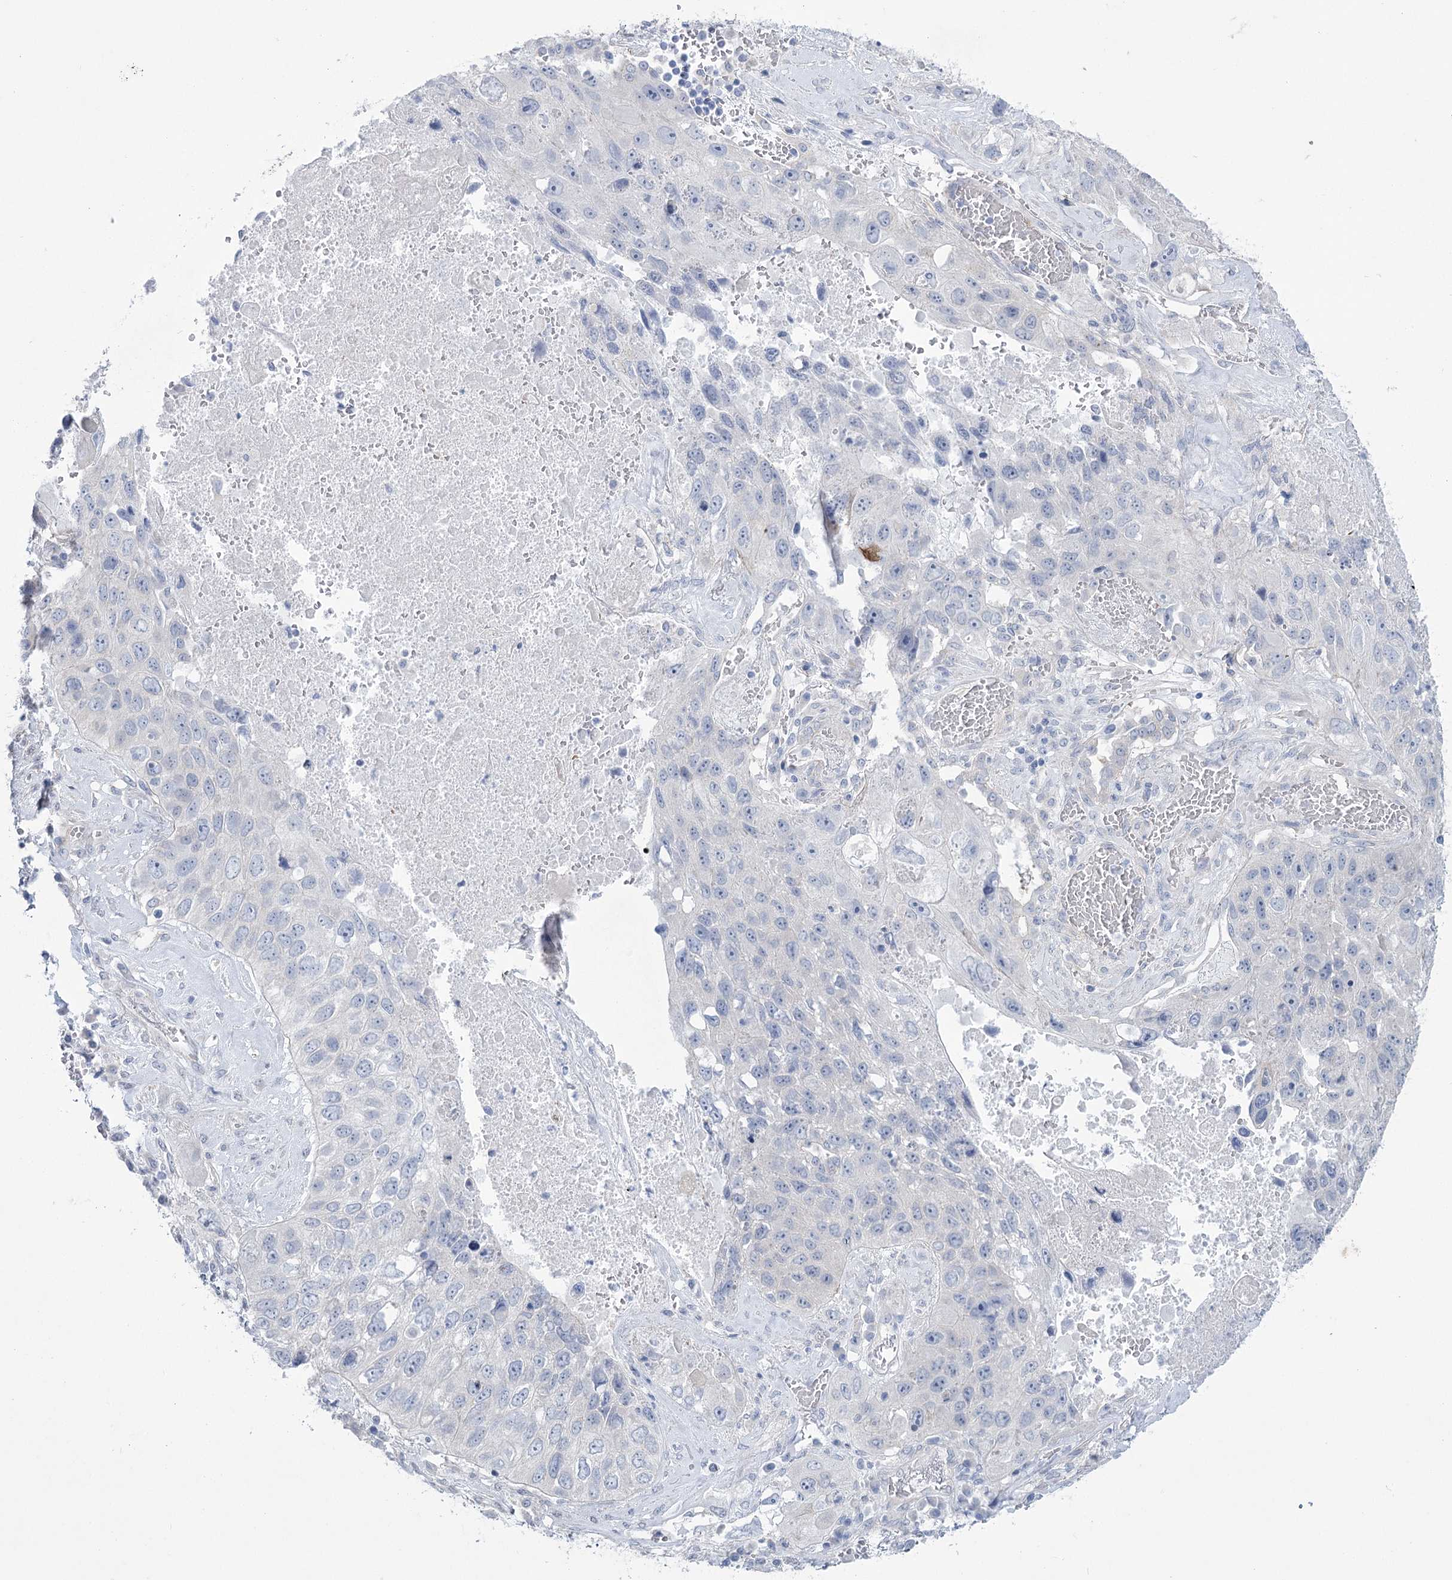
{"staining": {"intensity": "negative", "quantity": "none", "location": "none"}, "tissue": "lung cancer", "cell_type": "Tumor cells", "image_type": "cancer", "snomed": [{"axis": "morphology", "description": "Squamous cell carcinoma, NOS"}, {"axis": "topography", "description": "Lung"}], "caption": "Tumor cells show no significant positivity in lung cancer (squamous cell carcinoma).", "gene": "CCDC88A", "patient": {"sex": "male", "age": 61}}